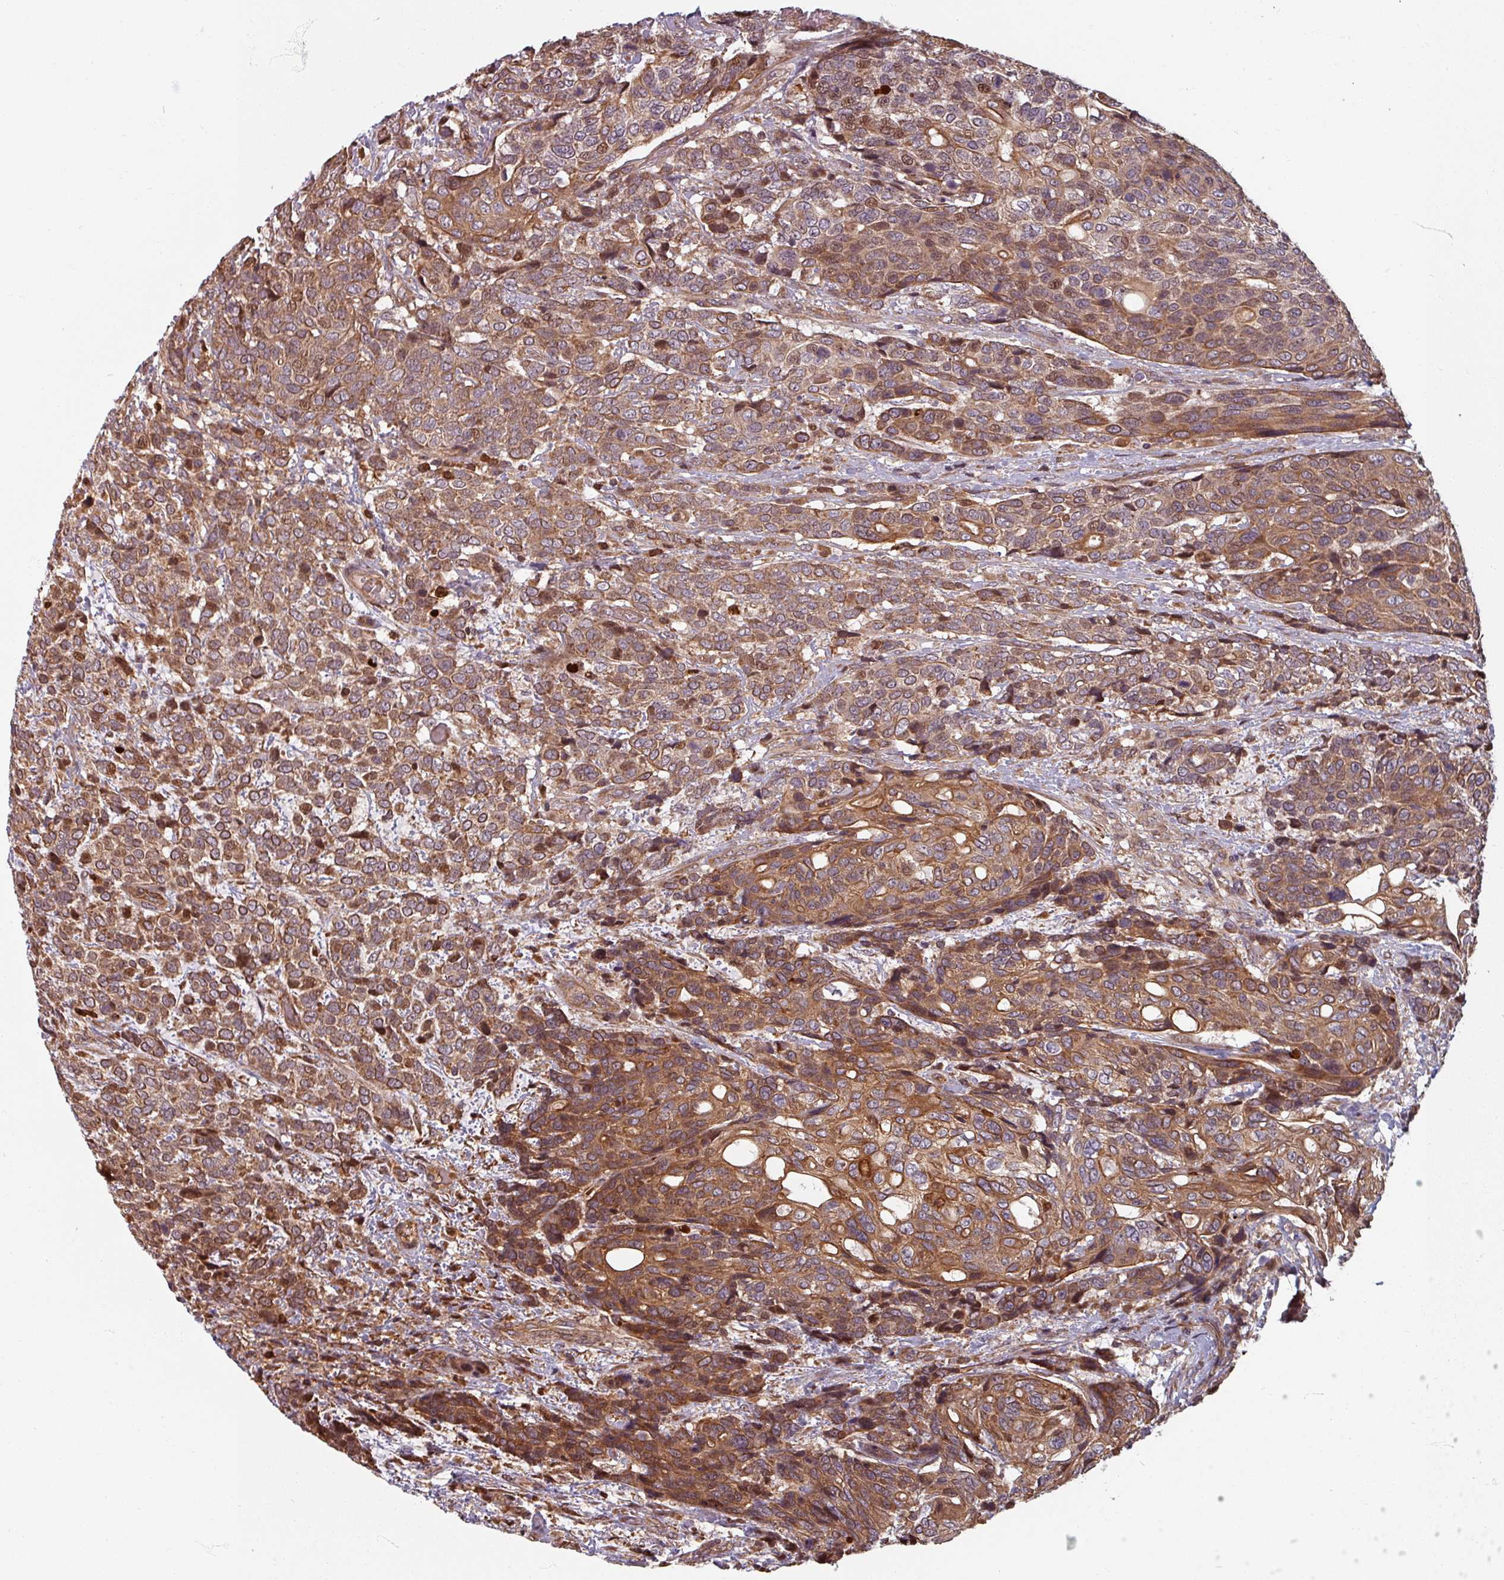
{"staining": {"intensity": "moderate", "quantity": ">75%", "location": "cytoplasmic/membranous"}, "tissue": "urothelial cancer", "cell_type": "Tumor cells", "image_type": "cancer", "snomed": [{"axis": "morphology", "description": "Urothelial carcinoma, High grade"}, {"axis": "topography", "description": "Urinary bladder"}], "caption": "This image demonstrates immunohistochemistry (IHC) staining of urothelial carcinoma (high-grade), with medium moderate cytoplasmic/membranous positivity in about >75% of tumor cells.", "gene": "EID1", "patient": {"sex": "female", "age": 70}}